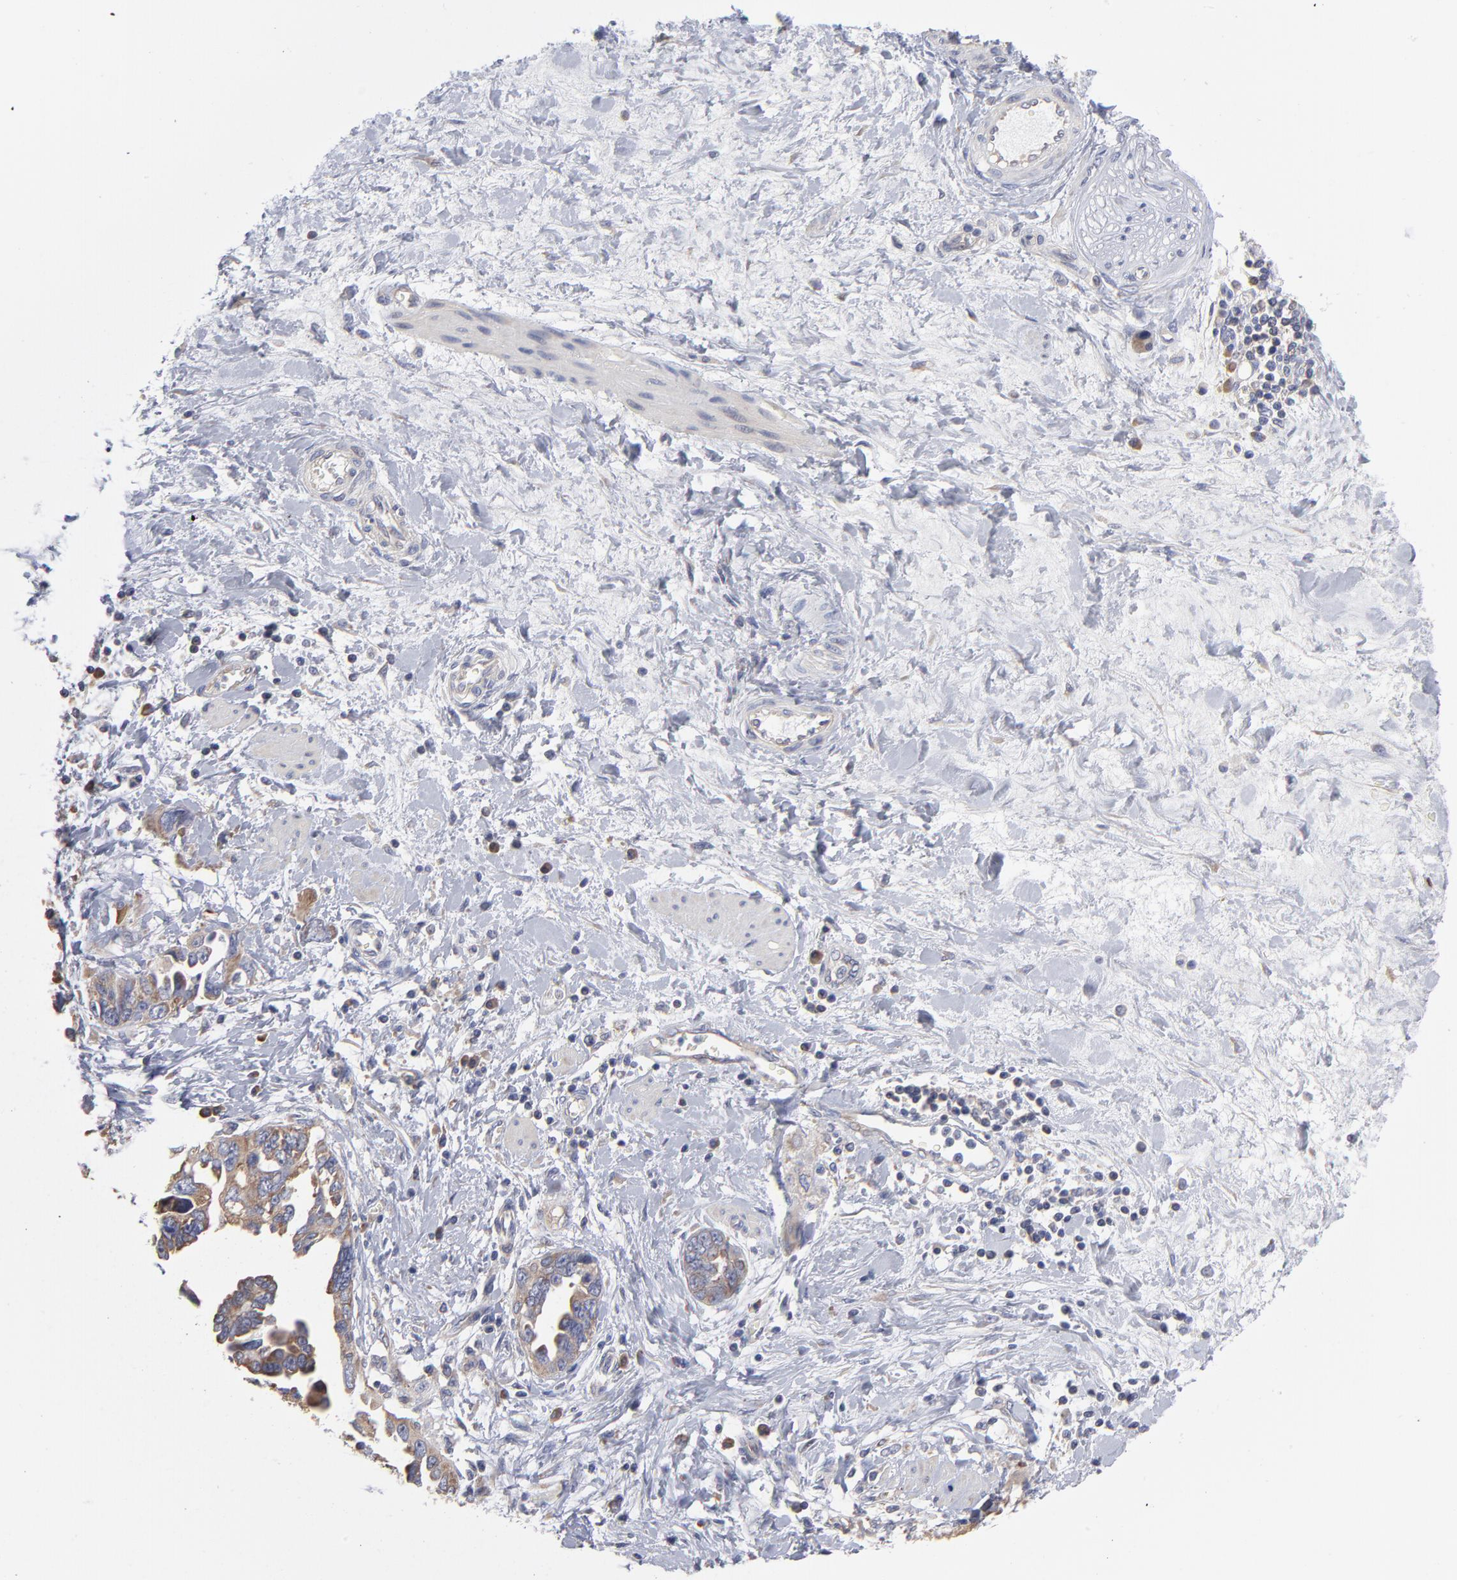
{"staining": {"intensity": "moderate", "quantity": ">75%", "location": "cytoplasmic/membranous"}, "tissue": "ovarian cancer", "cell_type": "Tumor cells", "image_type": "cancer", "snomed": [{"axis": "morphology", "description": "Cystadenocarcinoma, serous, NOS"}, {"axis": "topography", "description": "Ovary"}], "caption": "Moderate cytoplasmic/membranous protein expression is identified in about >75% of tumor cells in serous cystadenocarcinoma (ovarian).", "gene": "RPL3", "patient": {"sex": "female", "age": 63}}